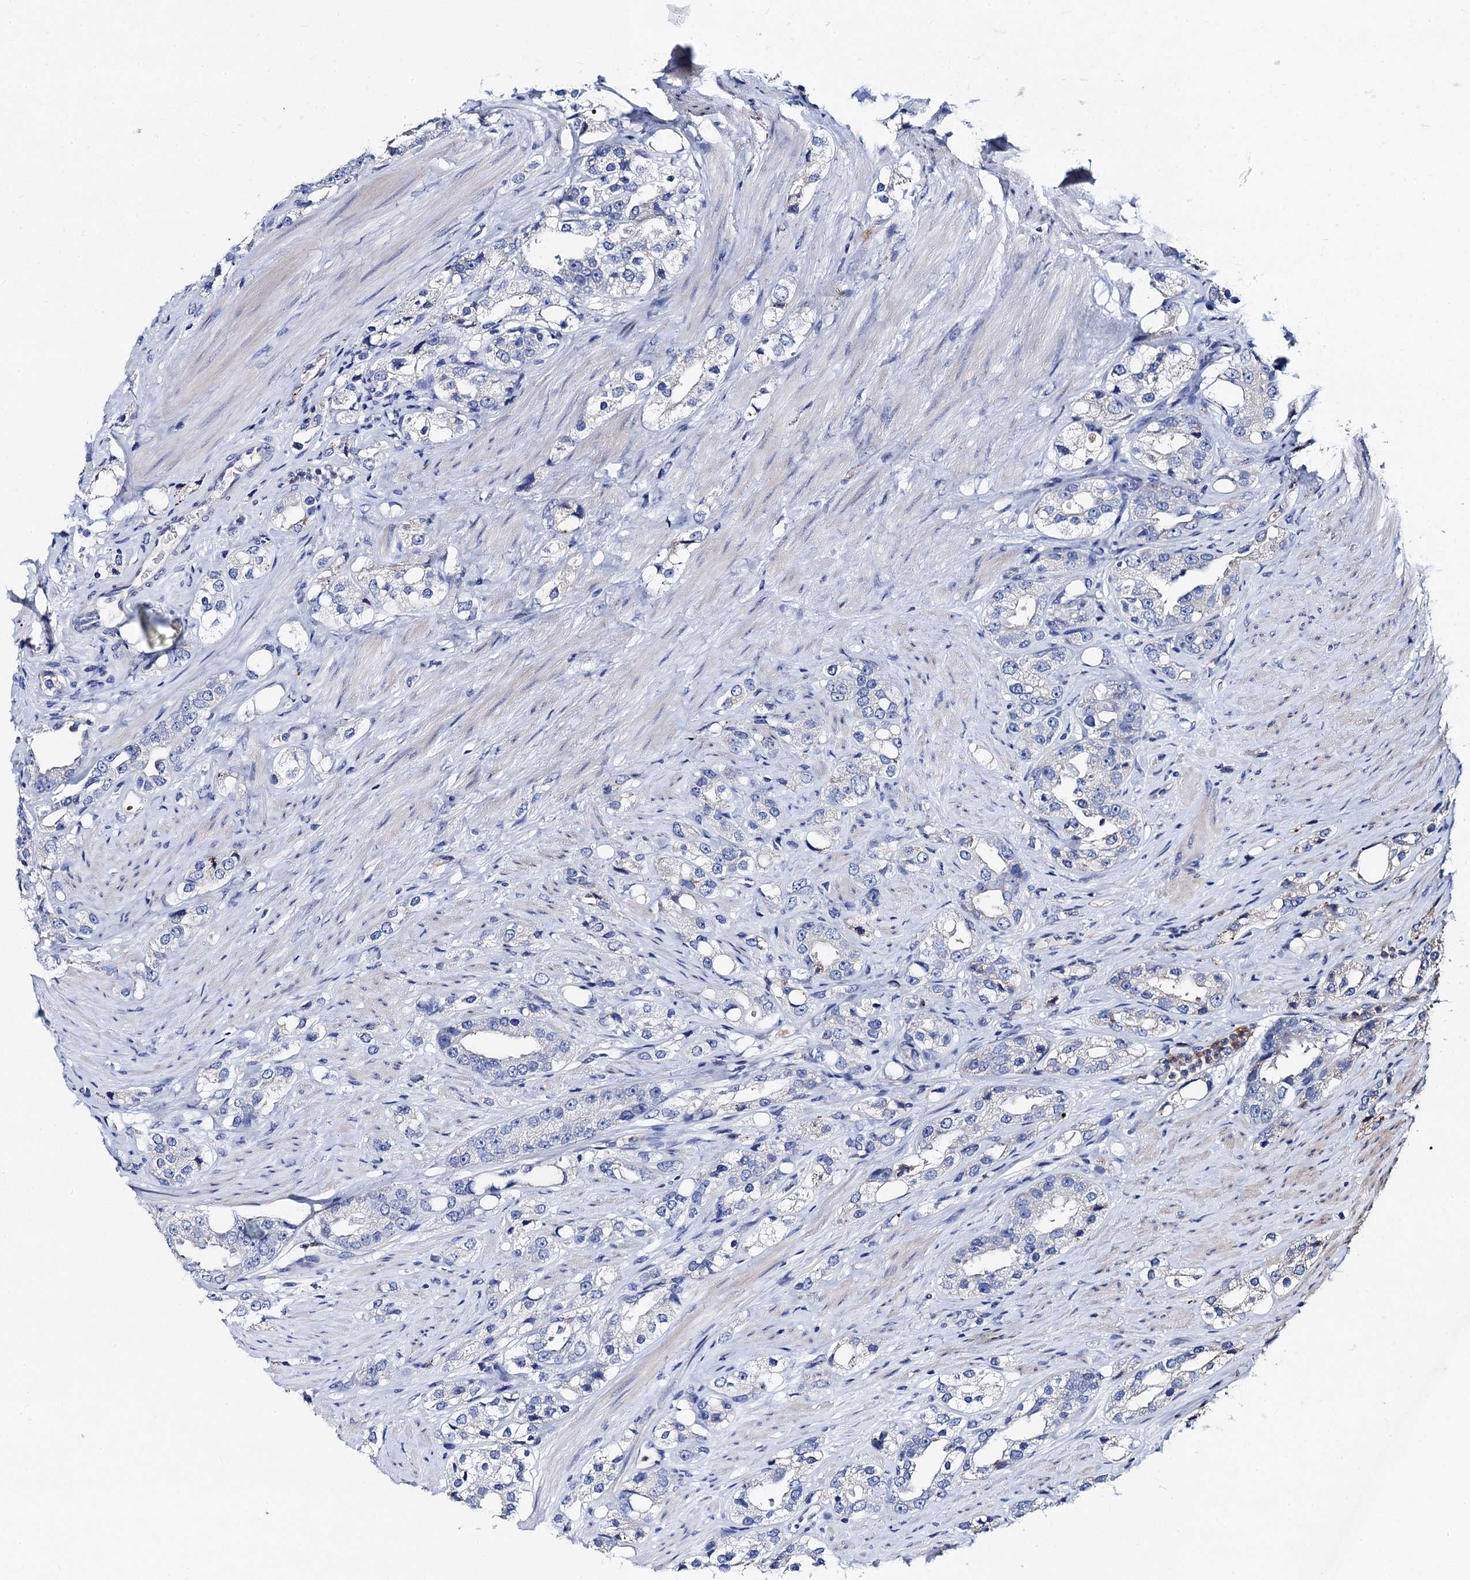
{"staining": {"intensity": "negative", "quantity": "none", "location": "none"}, "tissue": "prostate cancer", "cell_type": "Tumor cells", "image_type": "cancer", "snomed": [{"axis": "morphology", "description": "Adenocarcinoma, NOS"}, {"axis": "topography", "description": "Prostate"}], "caption": "Prostate cancer was stained to show a protein in brown. There is no significant expression in tumor cells.", "gene": "FREM3", "patient": {"sex": "male", "age": 79}}